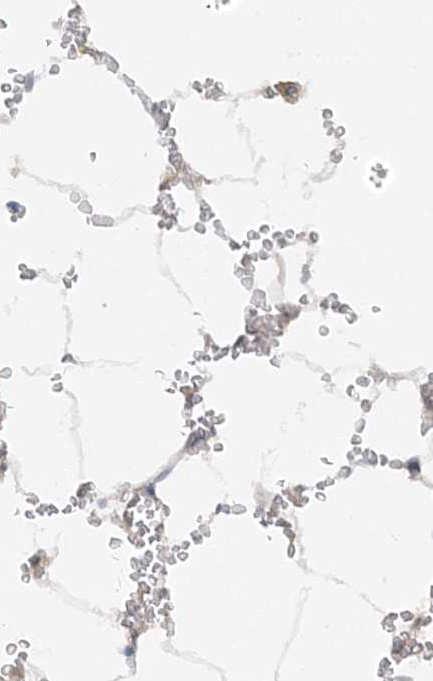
{"staining": {"intensity": "negative", "quantity": "none", "location": "none"}, "tissue": "bone marrow", "cell_type": "Hematopoietic cells", "image_type": "normal", "snomed": [{"axis": "morphology", "description": "Normal tissue, NOS"}, {"axis": "topography", "description": "Bone marrow"}], "caption": "High power microscopy image of an immunohistochemistry (IHC) micrograph of normal bone marrow, revealing no significant staining in hematopoietic cells.", "gene": "ATP11A", "patient": {"sex": "male", "age": 70}}